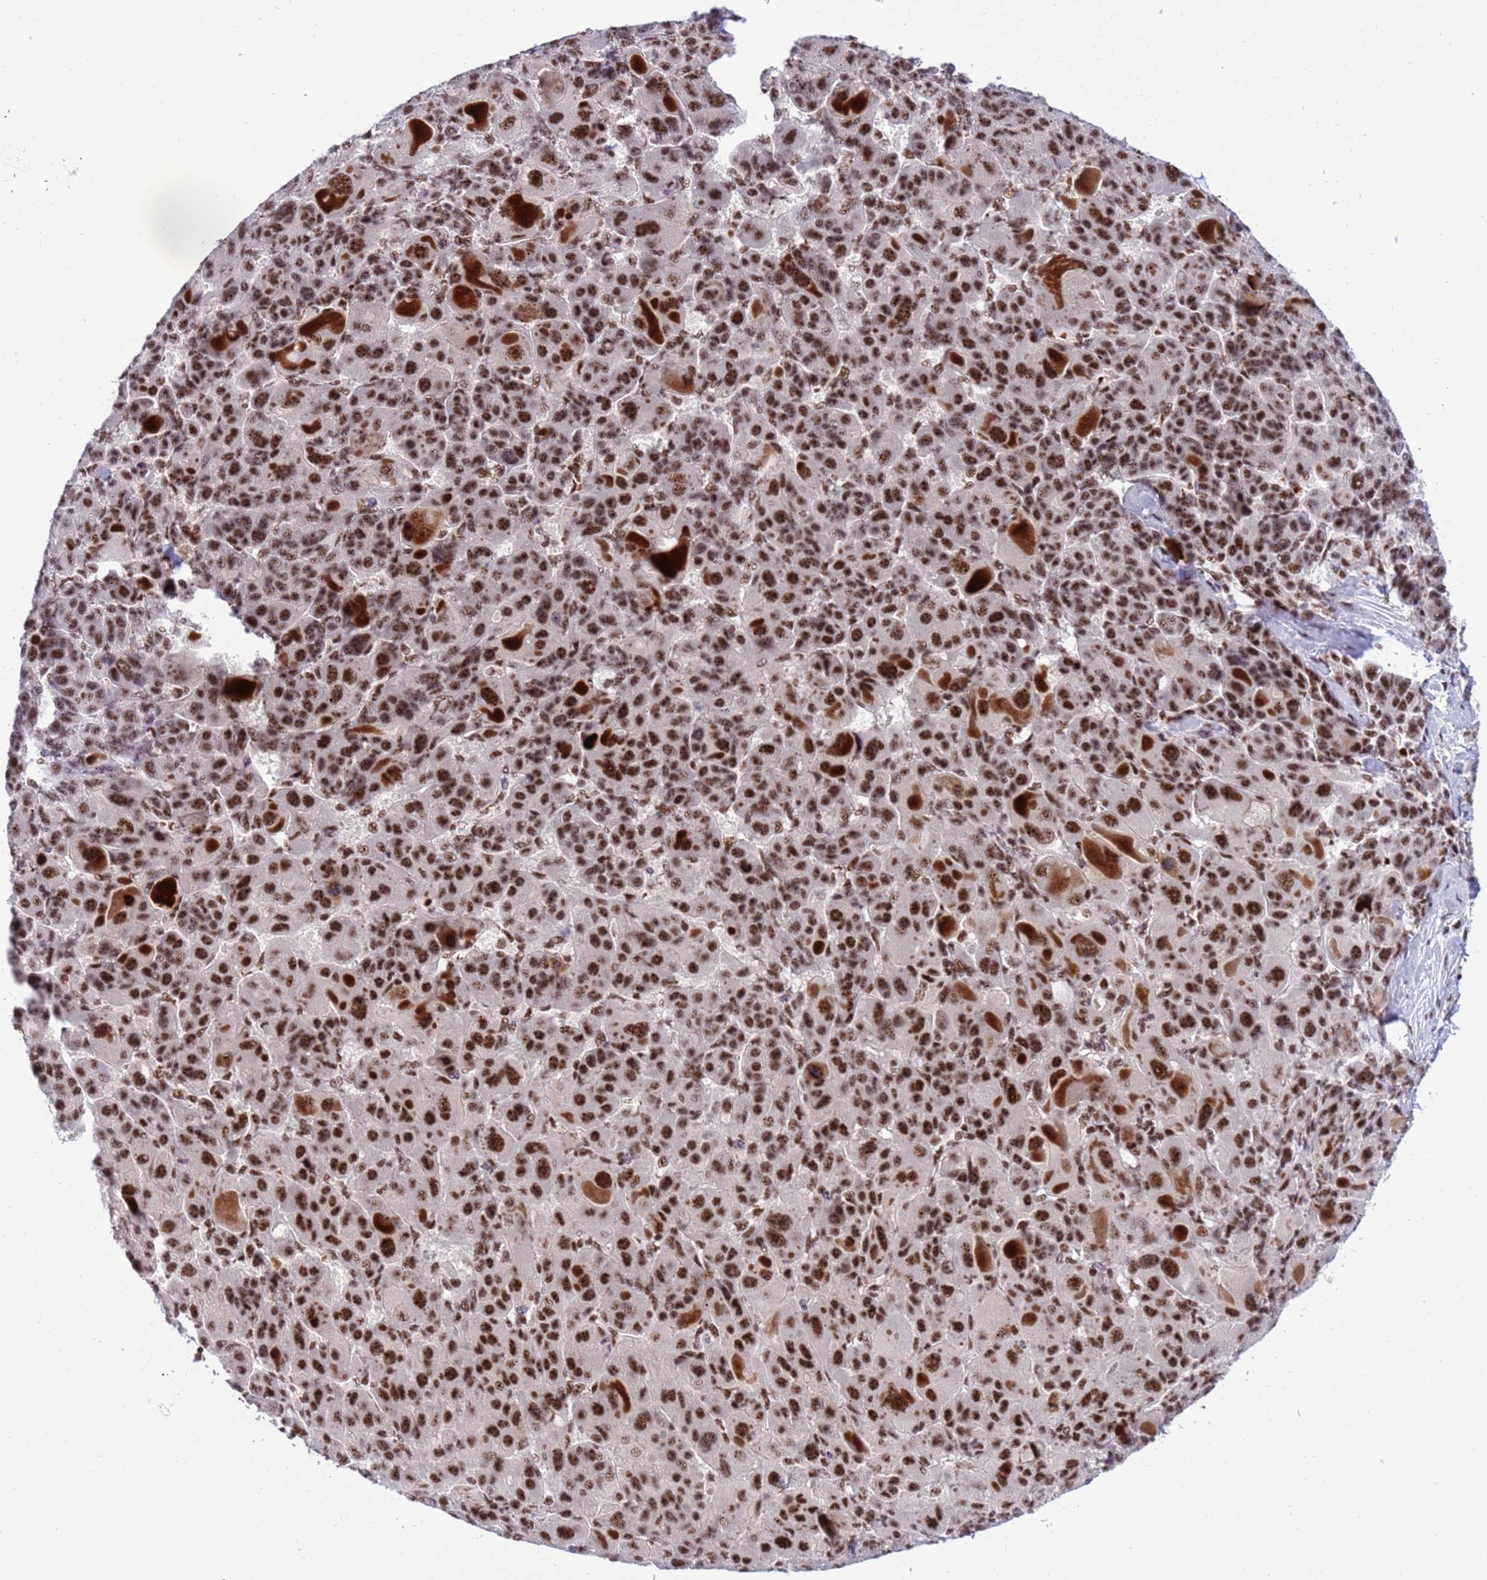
{"staining": {"intensity": "strong", "quantity": ">75%", "location": "nuclear"}, "tissue": "liver cancer", "cell_type": "Tumor cells", "image_type": "cancer", "snomed": [{"axis": "morphology", "description": "Carcinoma, Hepatocellular, NOS"}, {"axis": "topography", "description": "Liver"}], "caption": "This is a photomicrograph of immunohistochemistry staining of liver hepatocellular carcinoma, which shows strong positivity in the nuclear of tumor cells.", "gene": "THOC2", "patient": {"sex": "male", "age": 76}}